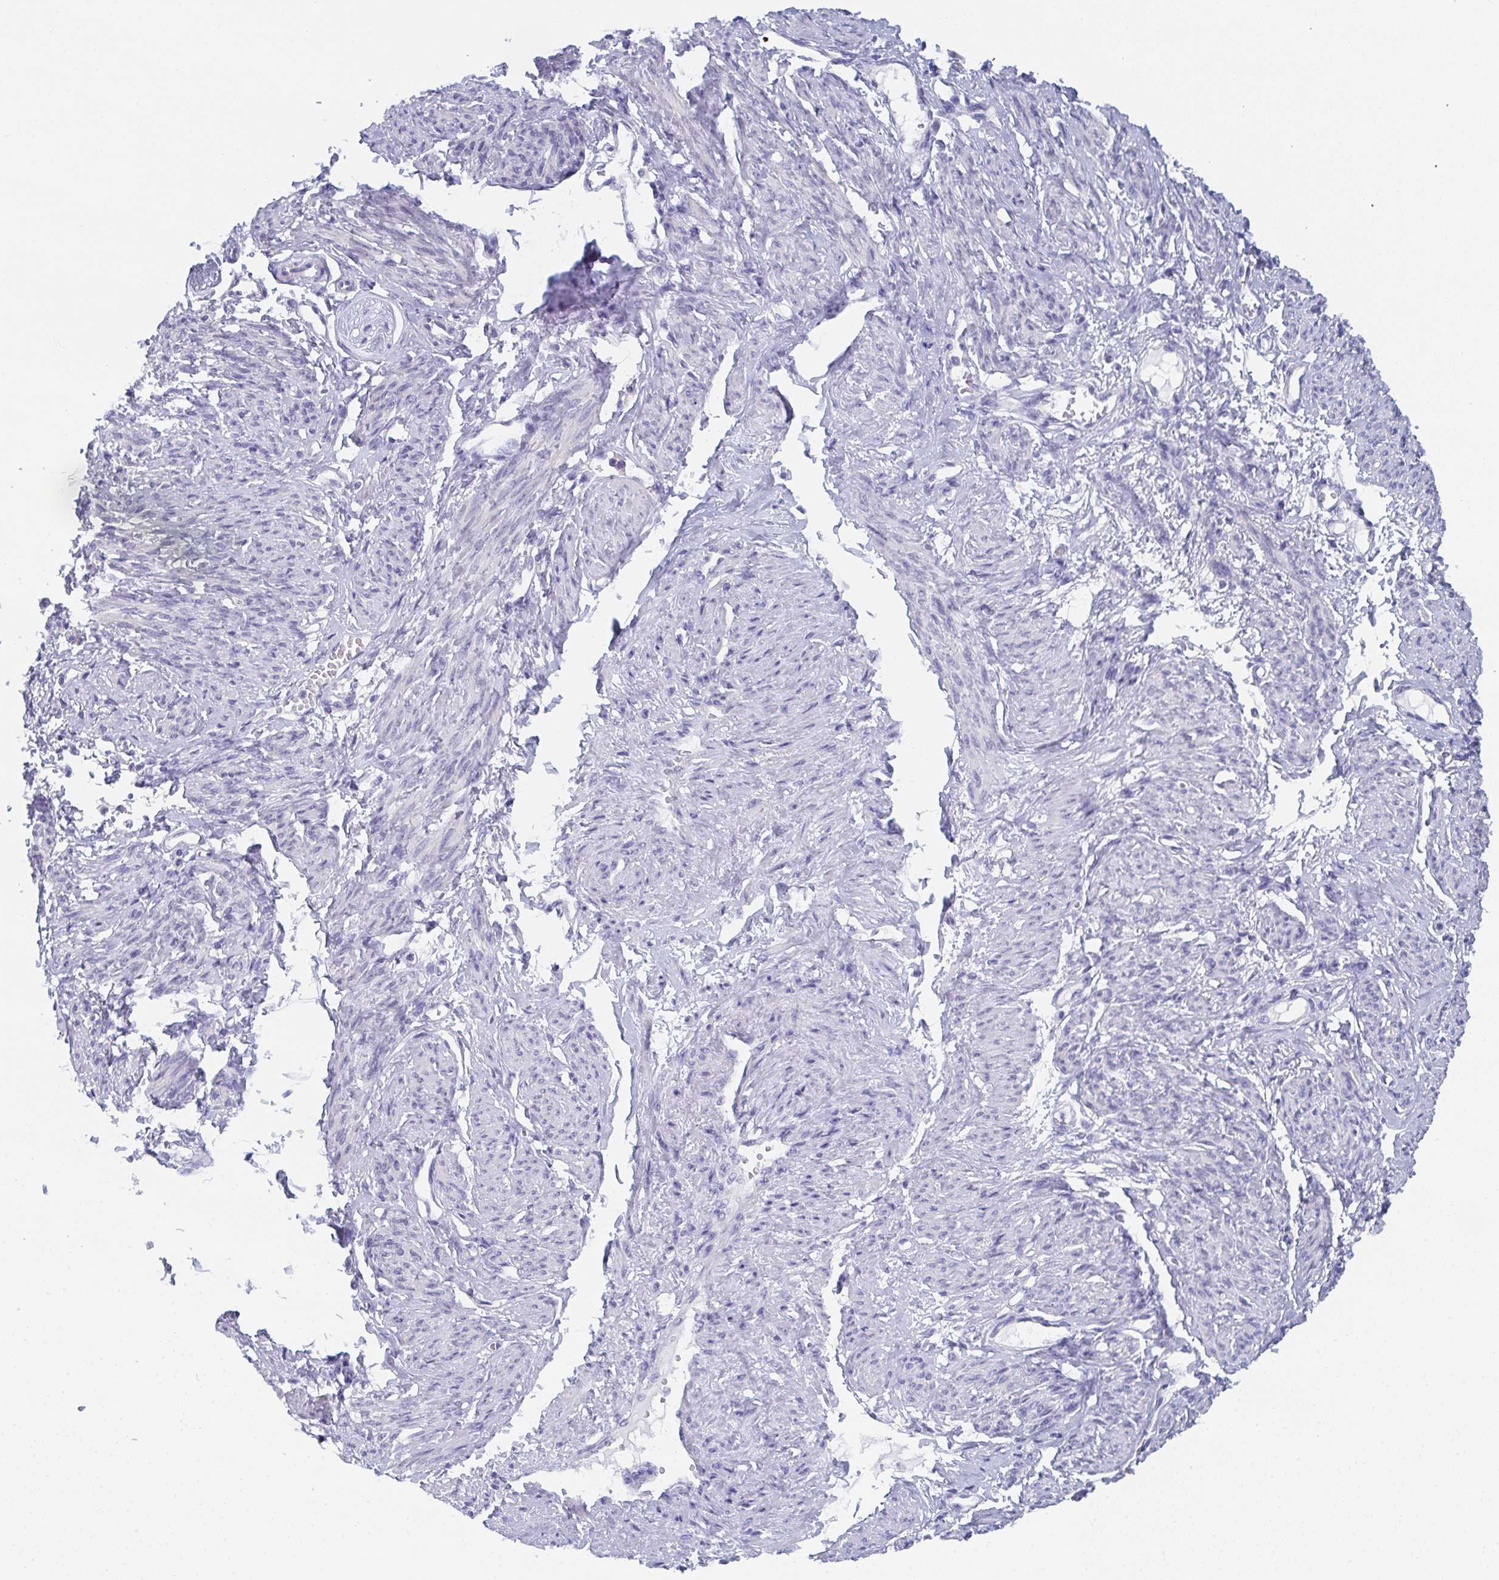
{"staining": {"intensity": "negative", "quantity": "none", "location": "none"}, "tissue": "smooth muscle", "cell_type": "Smooth muscle cells", "image_type": "normal", "snomed": [{"axis": "morphology", "description": "Normal tissue, NOS"}, {"axis": "topography", "description": "Smooth muscle"}], "caption": "IHC histopathology image of unremarkable smooth muscle stained for a protein (brown), which demonstrates no expression in smooth muscle cells. (Brightfield microscopy of DAB (3,3'-diaminobenzidine) IHC at high magnification).", "gene": "DYDC2", "patient": {"sex": "female", "age": 65}}